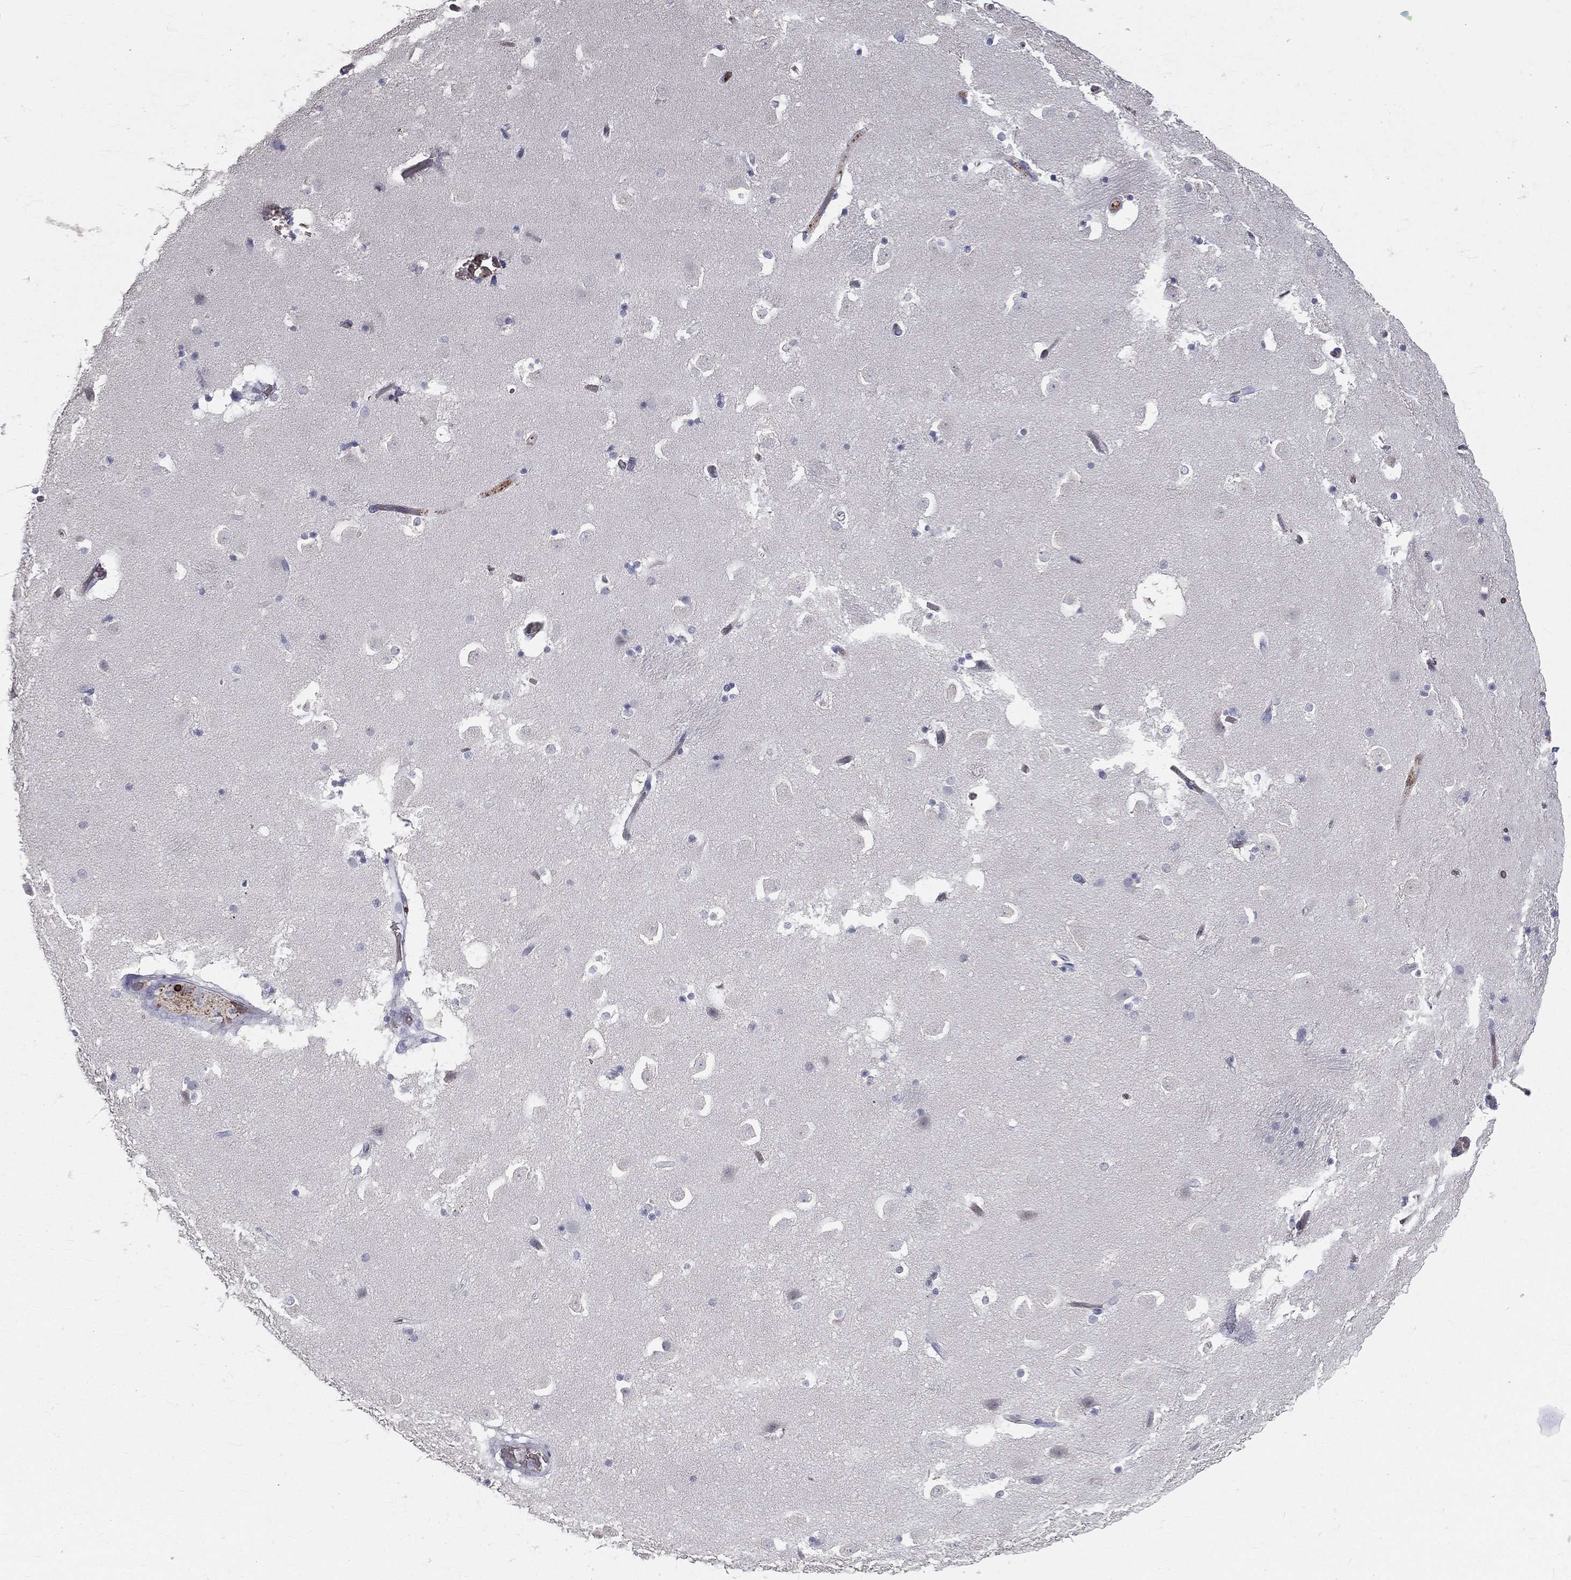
{"staining": {"intensity": "negative", "quantity": "none", "location": "none"}, "tissue": "caudate", "cell_type": "Glial cells", "image_type": "normal", "snomed": [{"axis": "morphology", "description": "Normal tissue, NOS"}, {"axis": "topography", "description": "Lateral ventricle wall"}], "caption": "Human caudate stained for a protein using immunohistochemistry (IHC) shows no positivity in glial cells.", "gene": "CTSW", "patient": {"sex": "male", "age": 51}}